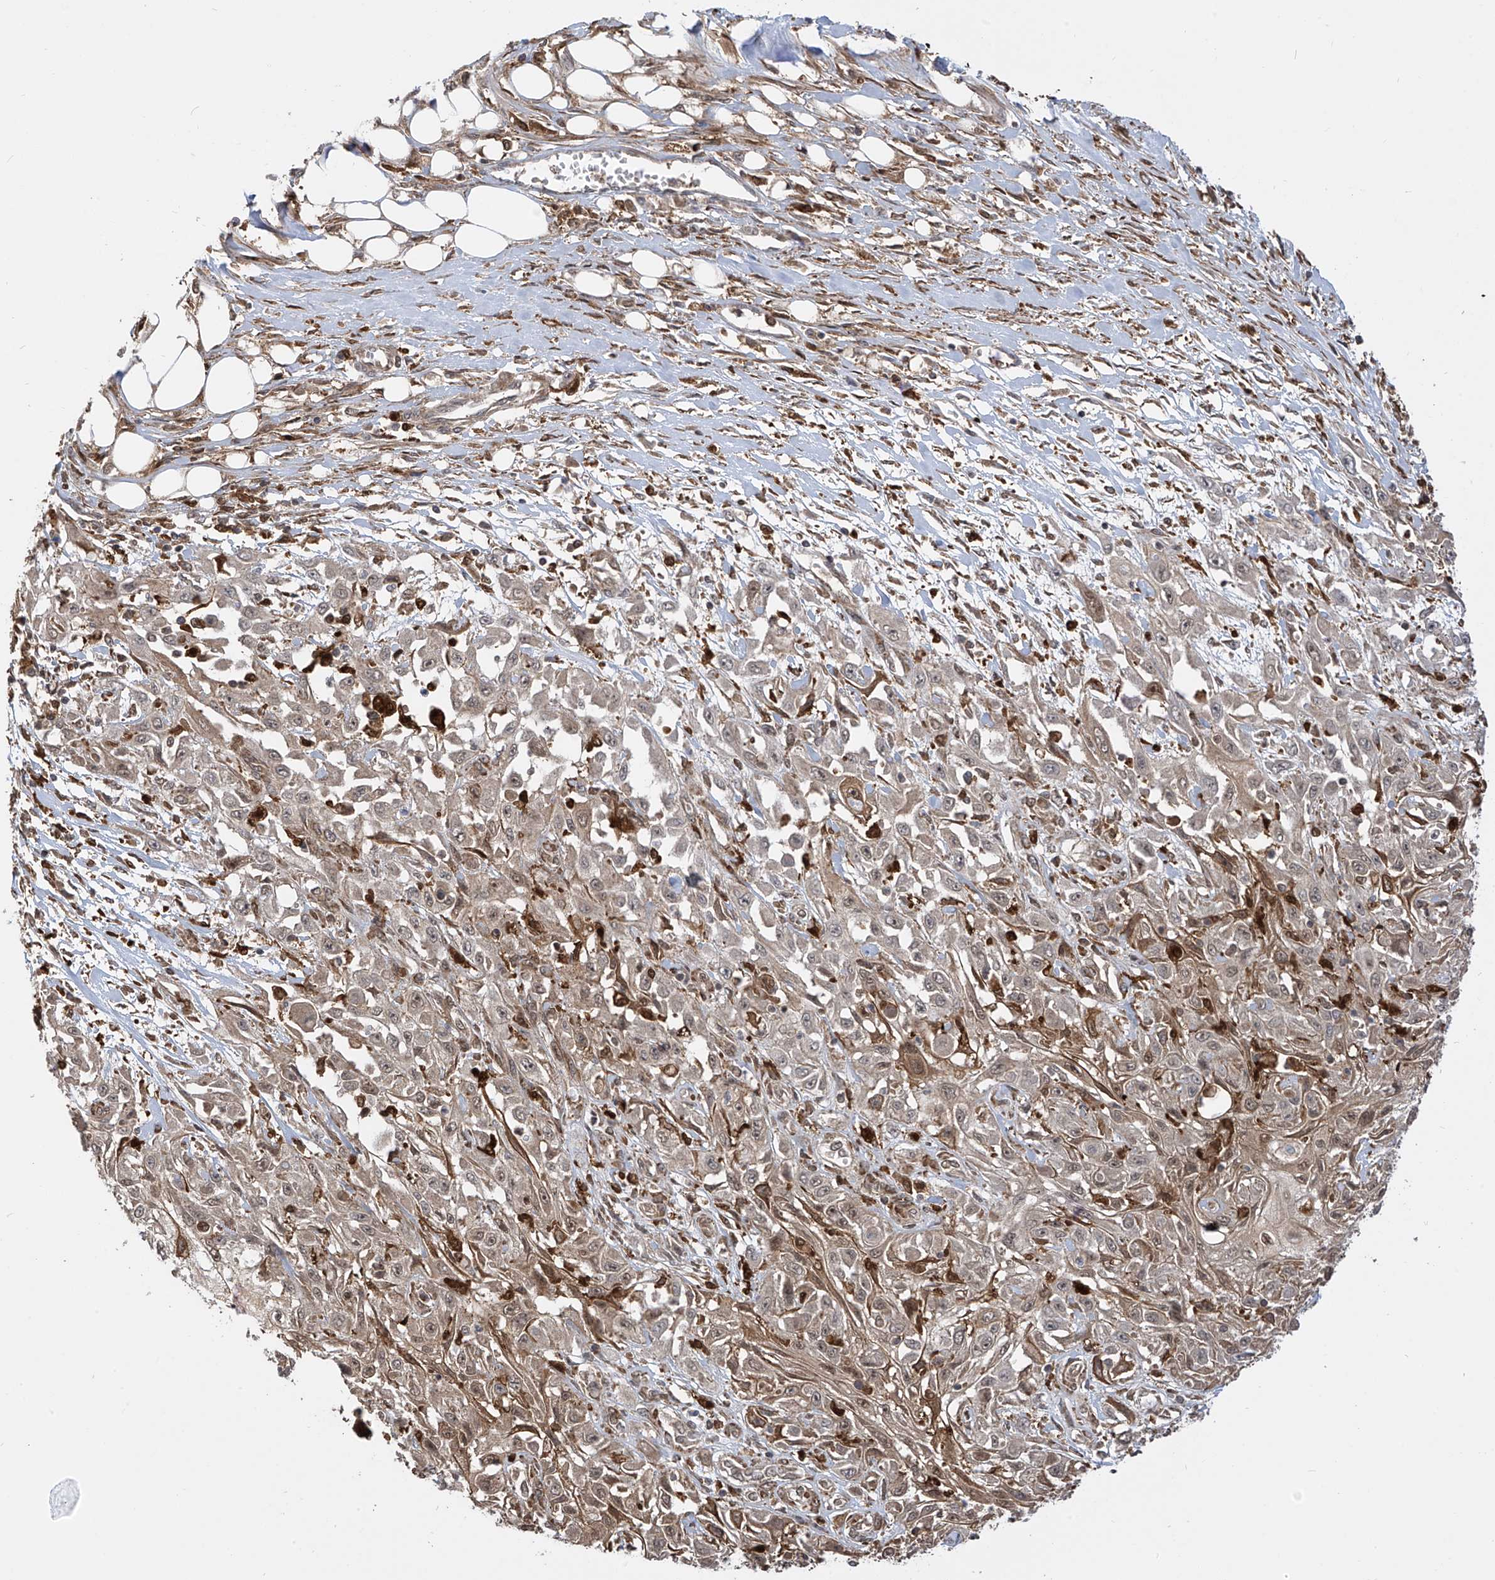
{"staining": {"intensity": "weak", "quantity": ">75%", "location": "cytoplasmic/membranous"}, "tissue": "skin cancer", "cell_type": "Tumor cells", "image_type": "cancer", "snomed": [{"axis": "morphology", "description": "Squamous cell carcinoma, NOS"}, {"axis": "morphology", "description": "Squamous cell carcinoma, metastatic, NOS"}, {"axis": "topography", "description": "Skin"}, {"axis": "topography", "description": "Lymph node"}], "caption": "A high-resolution micrograph shows IHC staining of skin cancer, which displays weak cytoplasmic/membranous positivity in approximately >75% of tumor cells. Nuclei are stained in blue.", "gene": "ATAD2B", "patient": {"sex": "male", "age": 75}}